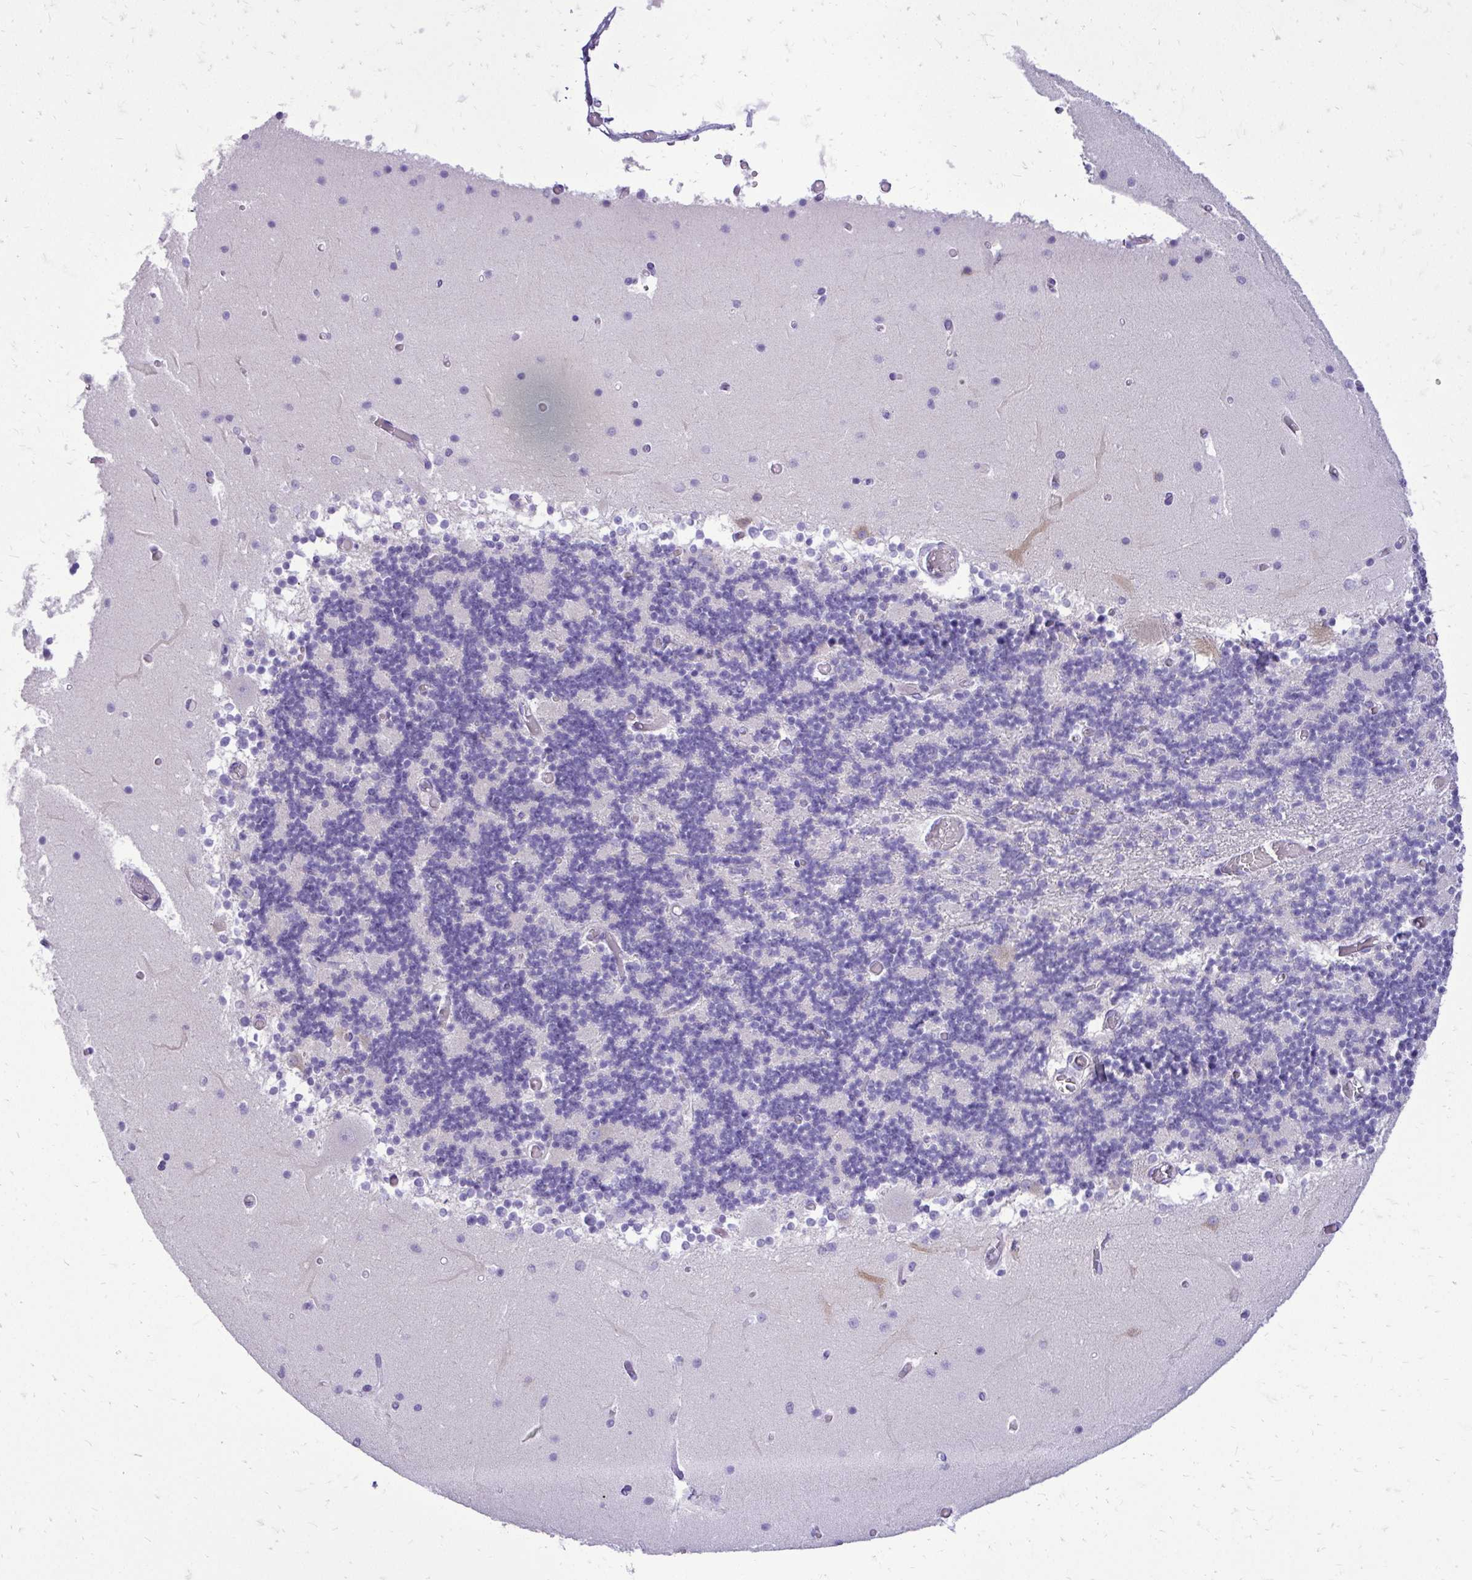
{"staining": {"intensity": "moderate", "quantity": "25%-75%", "location": "cytoplasmic/membranous"}, "tissue": "cerebellum", "cell_type": "Cells in granular layer", "image_type": "normal", "snomed": [{"axis": "morphology", "description": "Normal tissue, NOS"}, {"axis": "topography", "description": "Cerebellum"}], "caption": "Cells in granular layer display medium levels of moderate cytoplasmic/membranous positivity in about 25%-75% of cells in normal cerebellum.", "gene": "PELI3", "patient": {"sex": "female", "age": 28}}